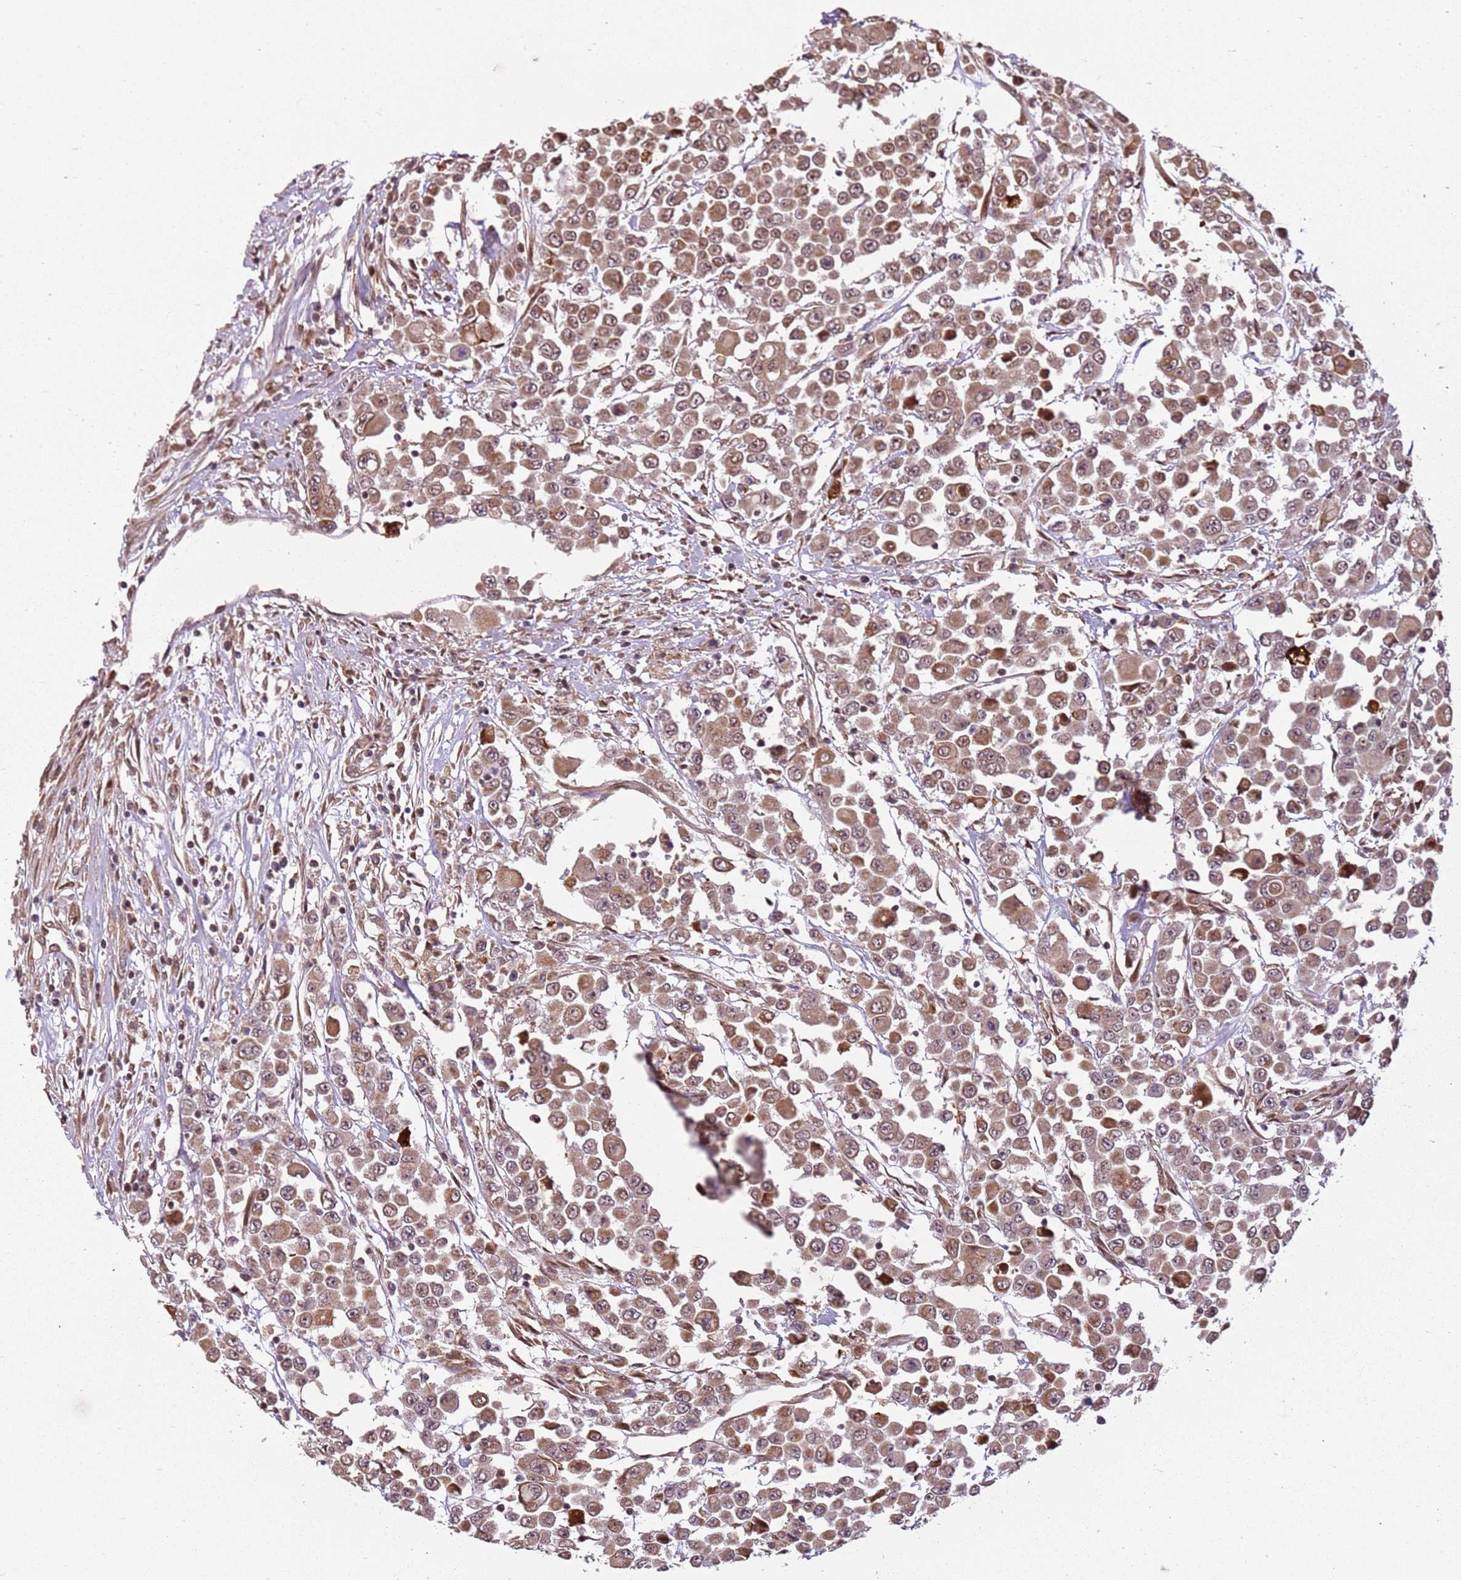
{"staining": {"intensity": "moderate", "quantity": ">75%", "location": "cytoplasmic/membranous,nuclear"}, "tissue": "colorectal cancer", "cell_type": "Tumor cells", "image_type": "cancer", "snomed": [{"axis": "morphology", "description": "Adenocarcinoma, NOS"}, {"axis": "topography", "description": "Colon"}], "caption": "The image demonstrates a brown stain indicating the presence of a protein in the cytoplasmic/membranous and nuclear of tumor cells in adenocarcinoma (colorectal).", "gene": "CHURC1", "patient": {"sex": "male", "age": 51}}